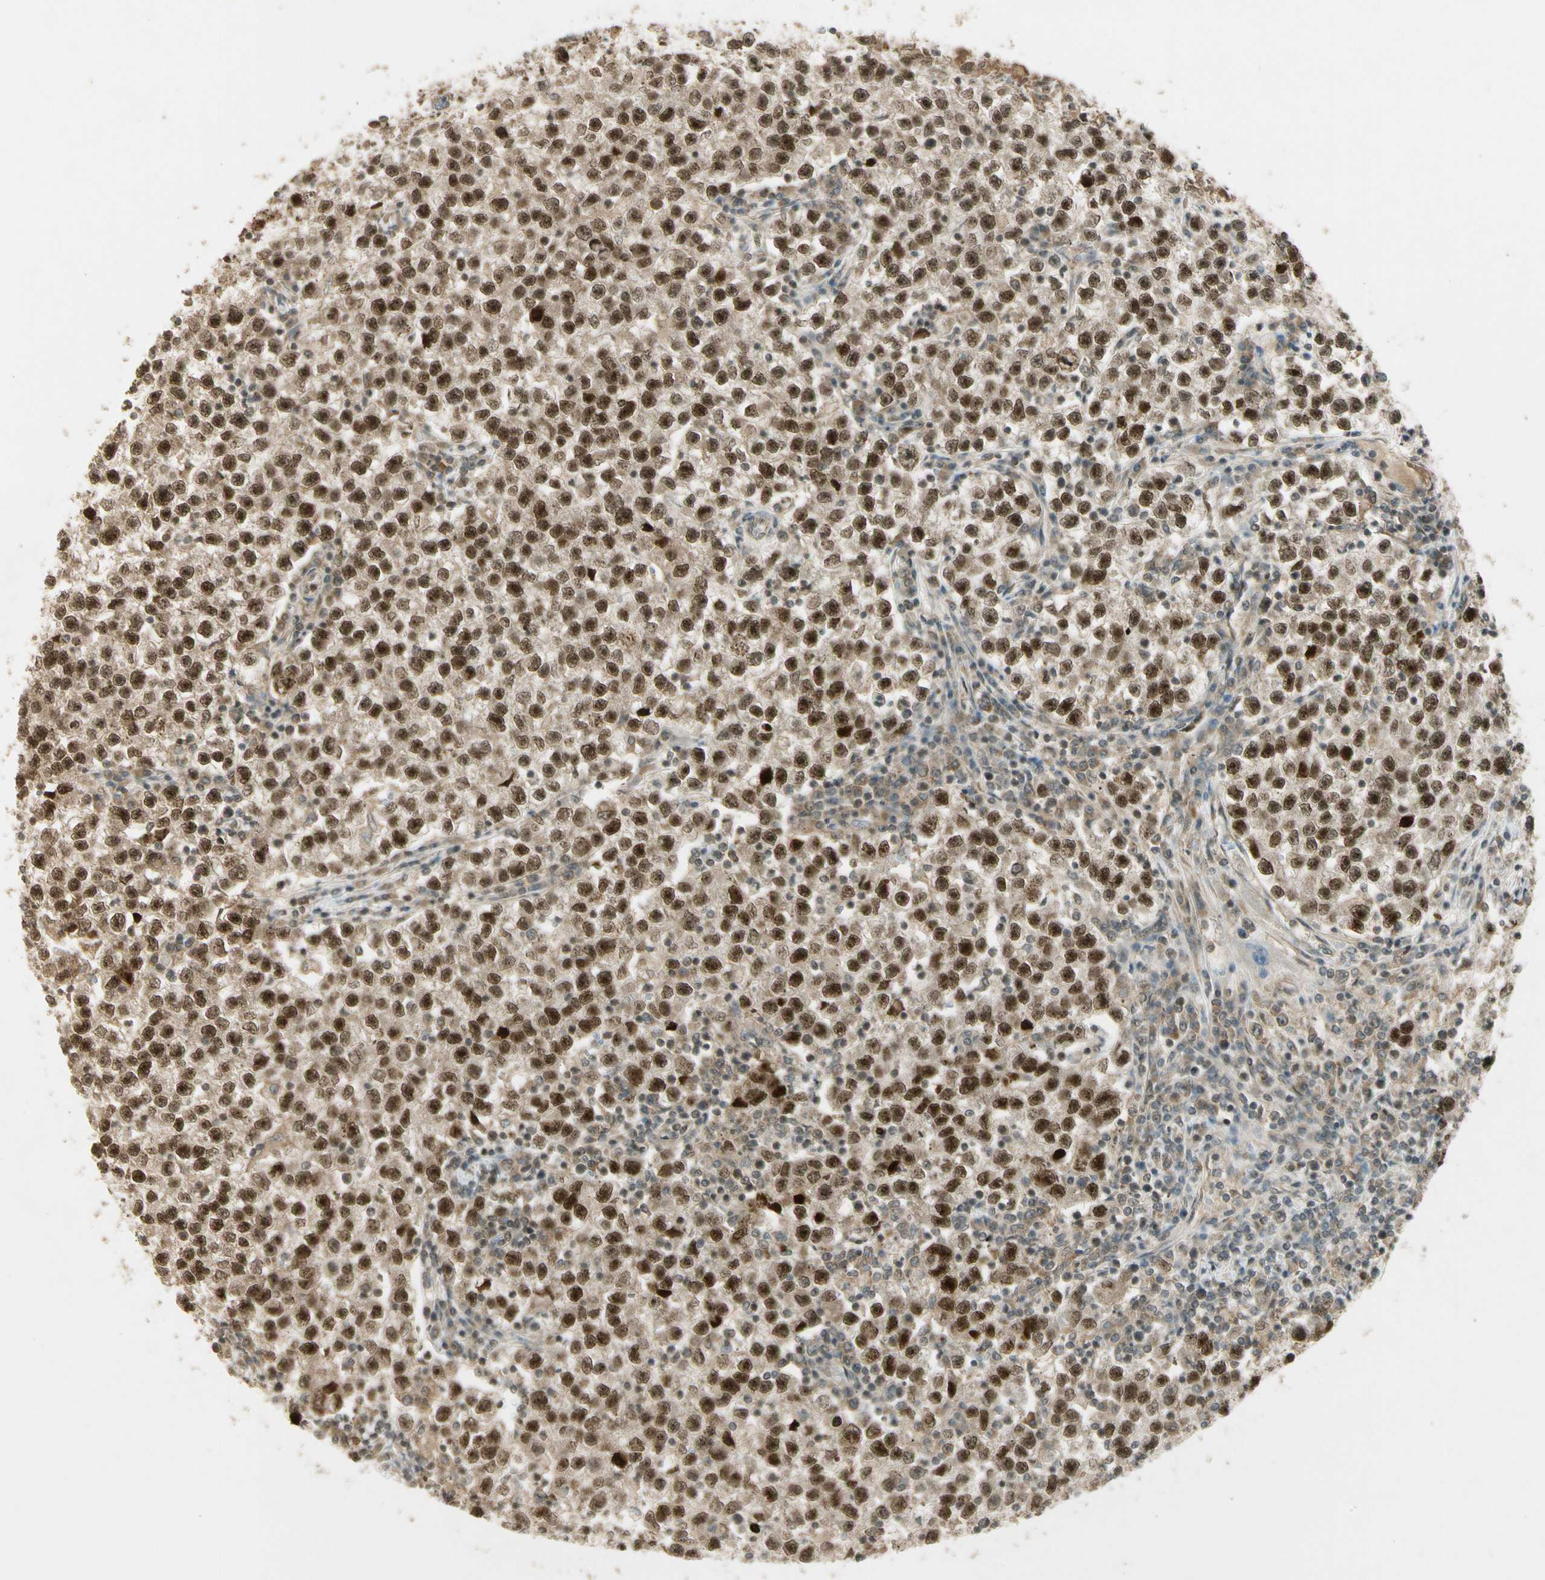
{"staining": {"intensity": "strong", "quantity": ">75%", "location": "cytoplasmic/membranous,nuclear"}, "tissue": "testis cancer", "cell_type": "Tumor cells", "image_type": "cancer", "snomed": [{"axis": "morphology", "description": "Seminoma, NOS"}, {"axis": "topography", "description": "Testis"}], "caption": "Seminoma (testis) was stained to show a protein in brown. There is high levels of strong cytoplasmic/membranous and nuclear positivity in approximately >75% of tumor cells. The staining was performed using DAB, with brown indicating positive protein expression. Nuclei are stained blue with hematoxylin.", "gene": "ZNF135", "patient": {"sex": "male", "age": 22}}